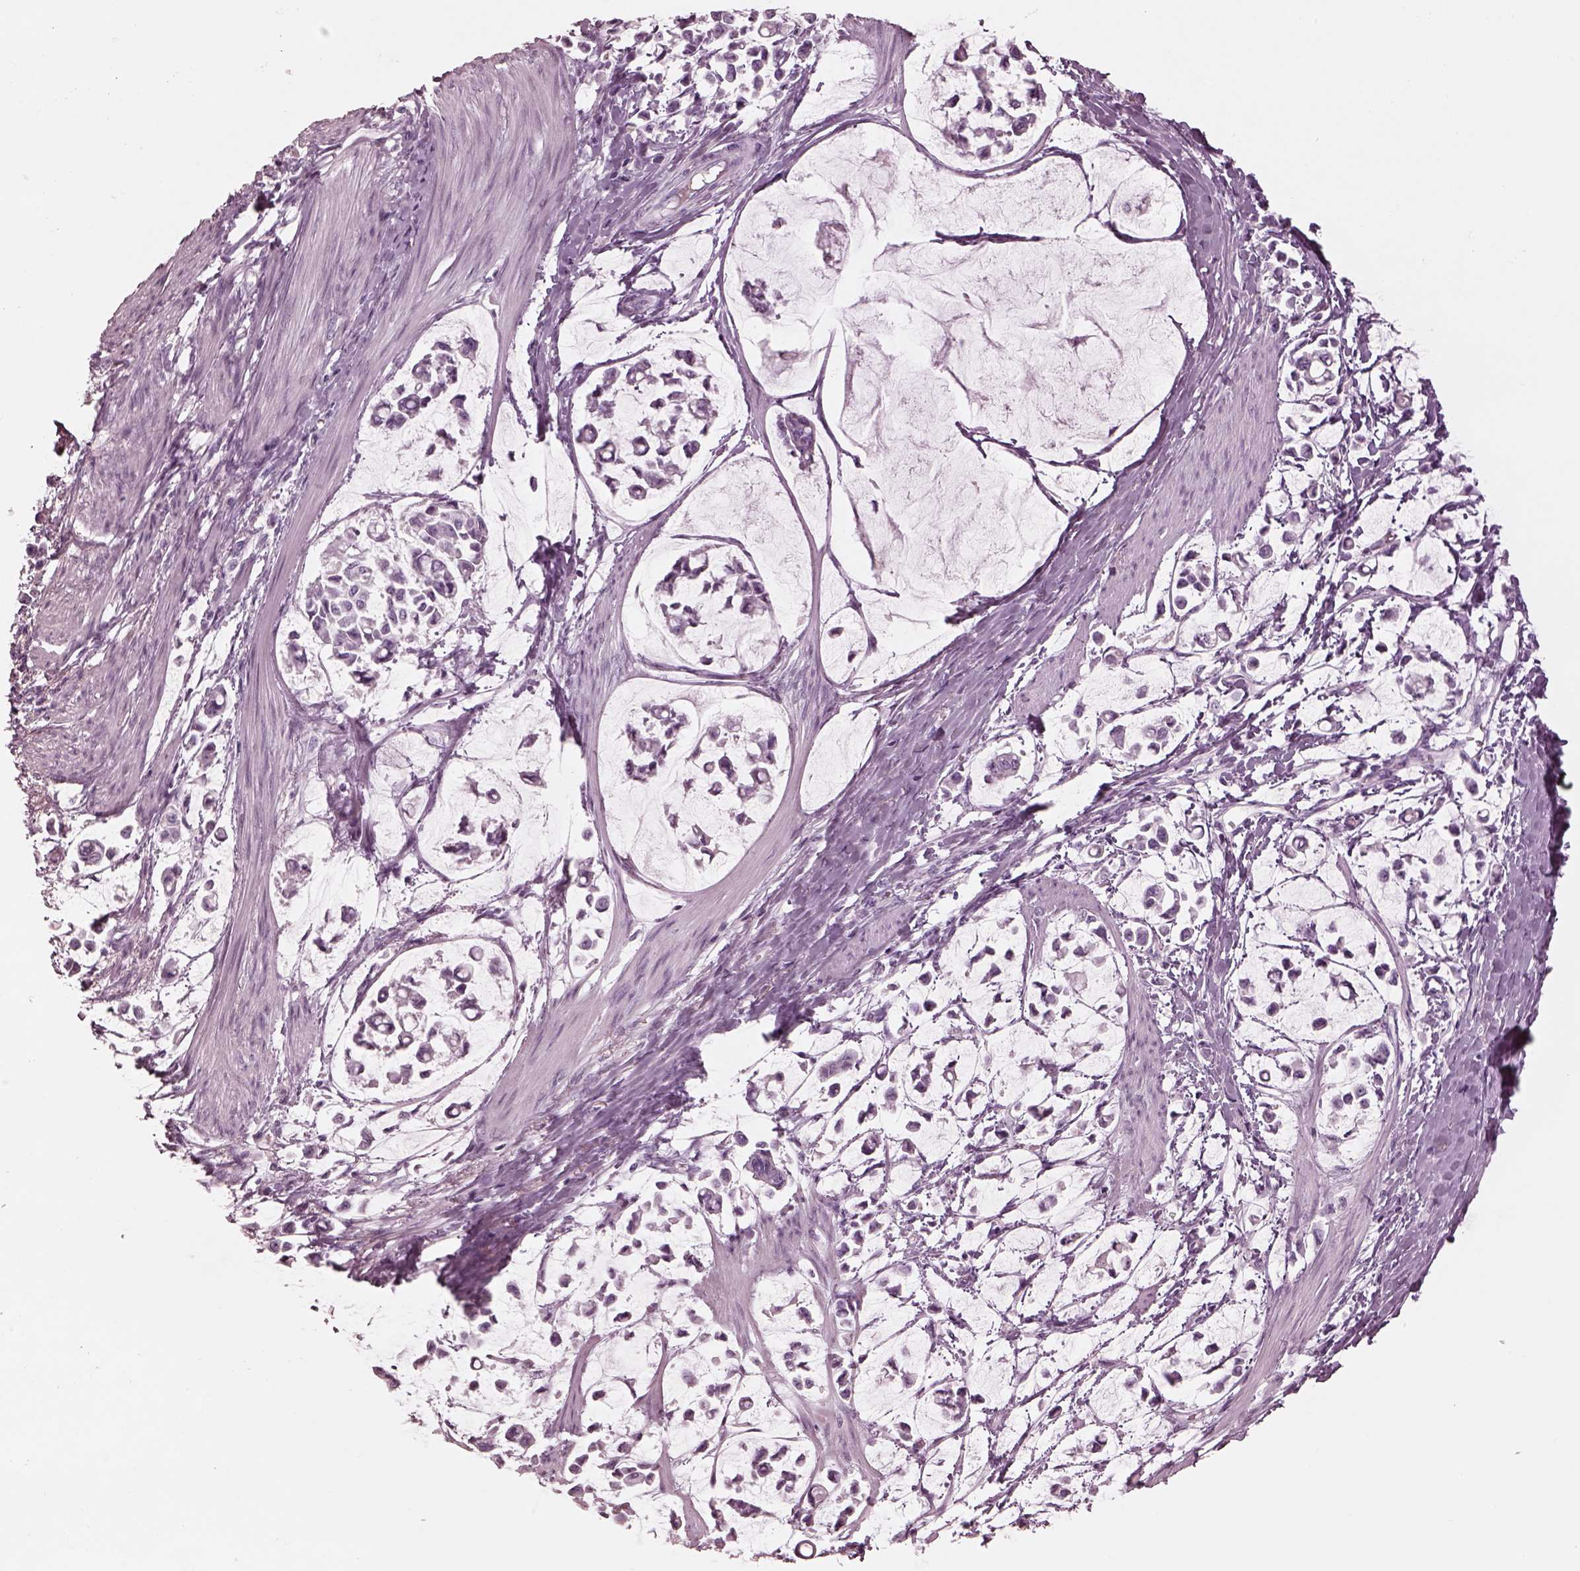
{"staining": {"intensity": "negative", "quantity": "none", "location": "none"}, "tissue": "stomach cancer", "cell_type": "Tumor cells", "image_type": "cancer", "snomed": [{"axis": "morphology", "description": "Adenocarcinoma, NOS"}, {"axis": "topography", "description": "Stomach"}], "caption": "High power microscopy photomicrograph of an immunohistochemistry photomicrograph of stomach cancer, revealing no significant positivity in tumor cells.", "gene": "OPN4", "patient": {"sex": "male", "age": 82}}